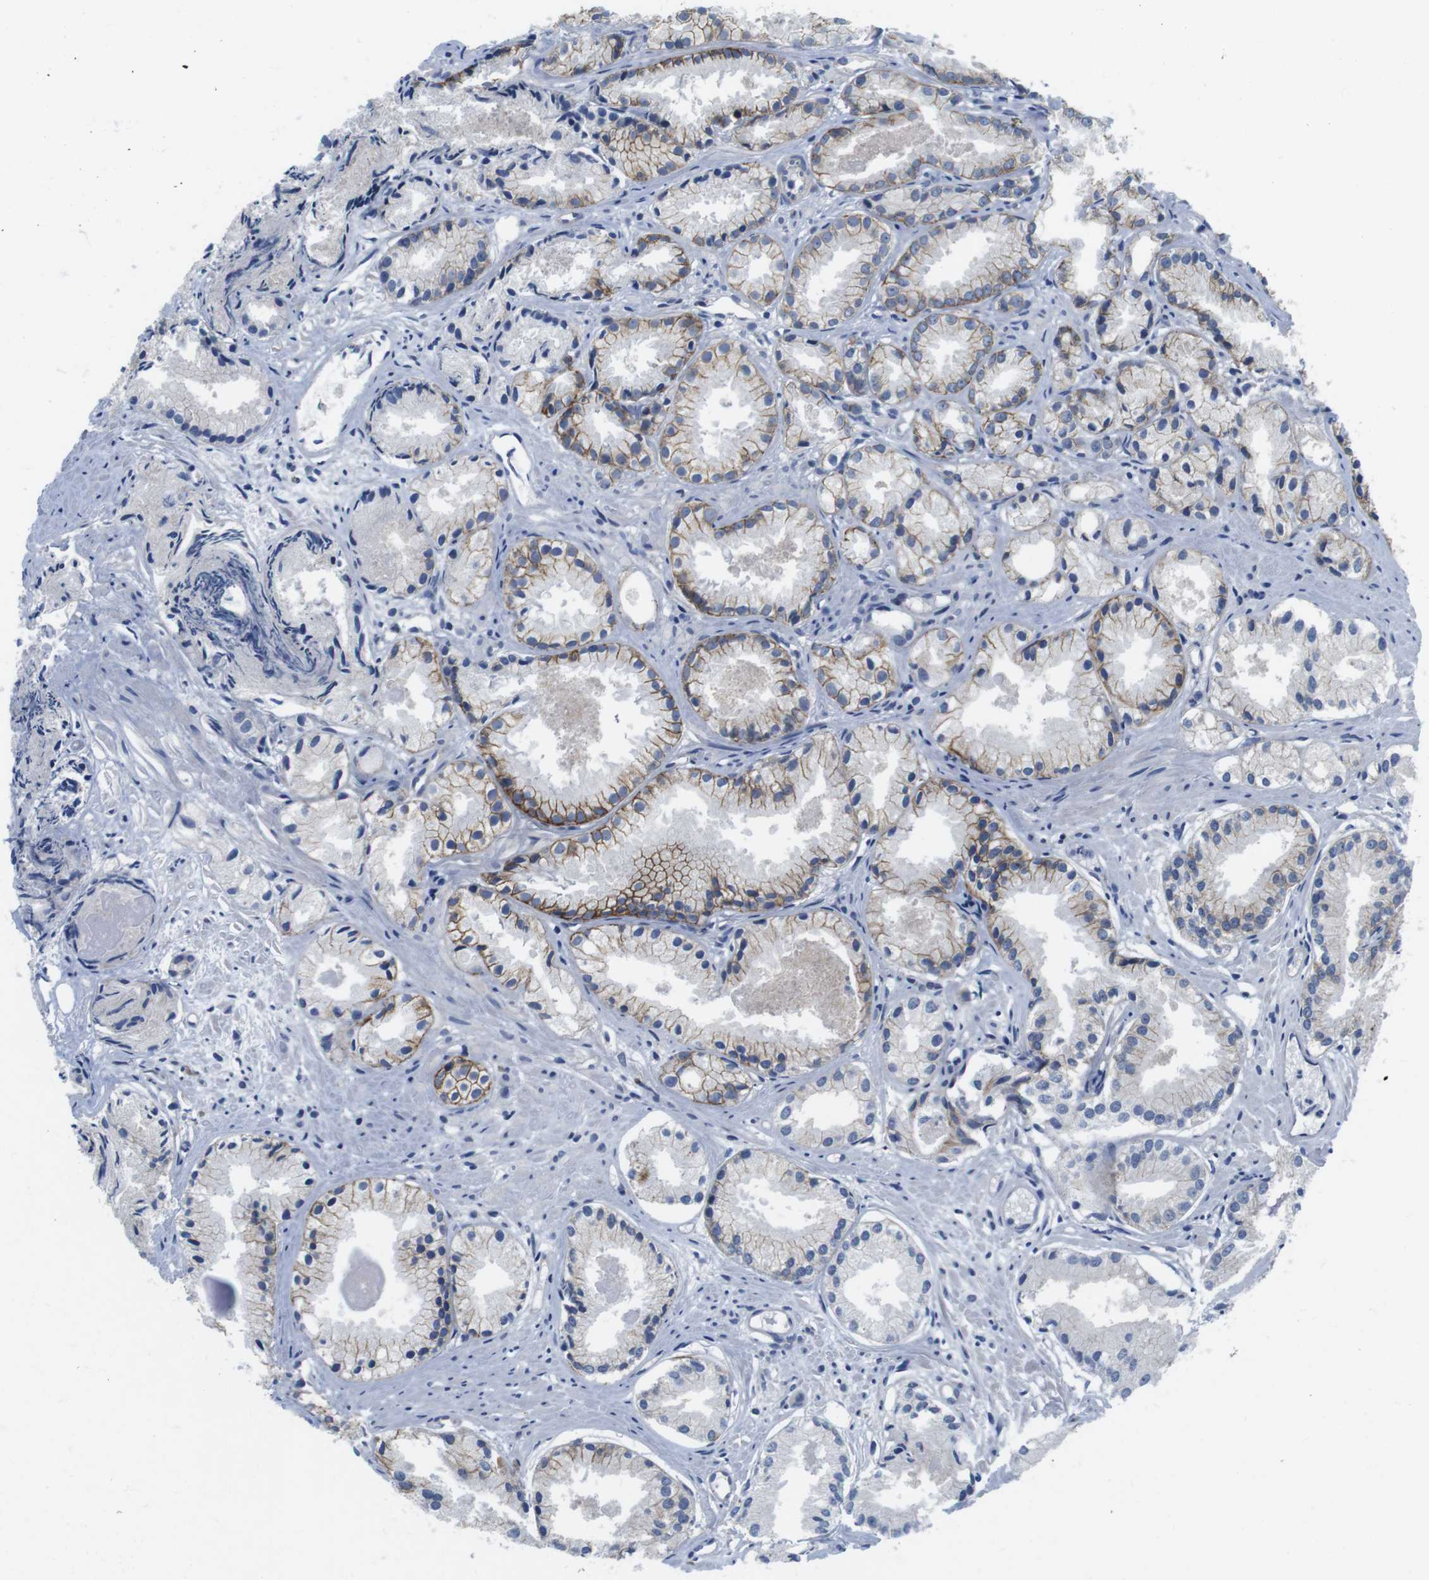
{"staining": {"intensity": "moderate", "quantity": ">75%", "location": "cytoplasmic/membranous"}, "tissue": "prostate cancer", "cell_type": "Tumor cells", "image_type": "cancer", "snomed": [{"axis": "morphology", "description": "Adenocarcinoma, Low grade"}, {"axis": "topography", "description": "Prostate"}], "caption": "Protein positivity by immunohistochemistry displays moderate cytoplasmic/membranous staining in approximately >75% of tumor cells in prostate cancer.", "gene": "SCRIB", "patient": {"sex": "male", "age": 72}}